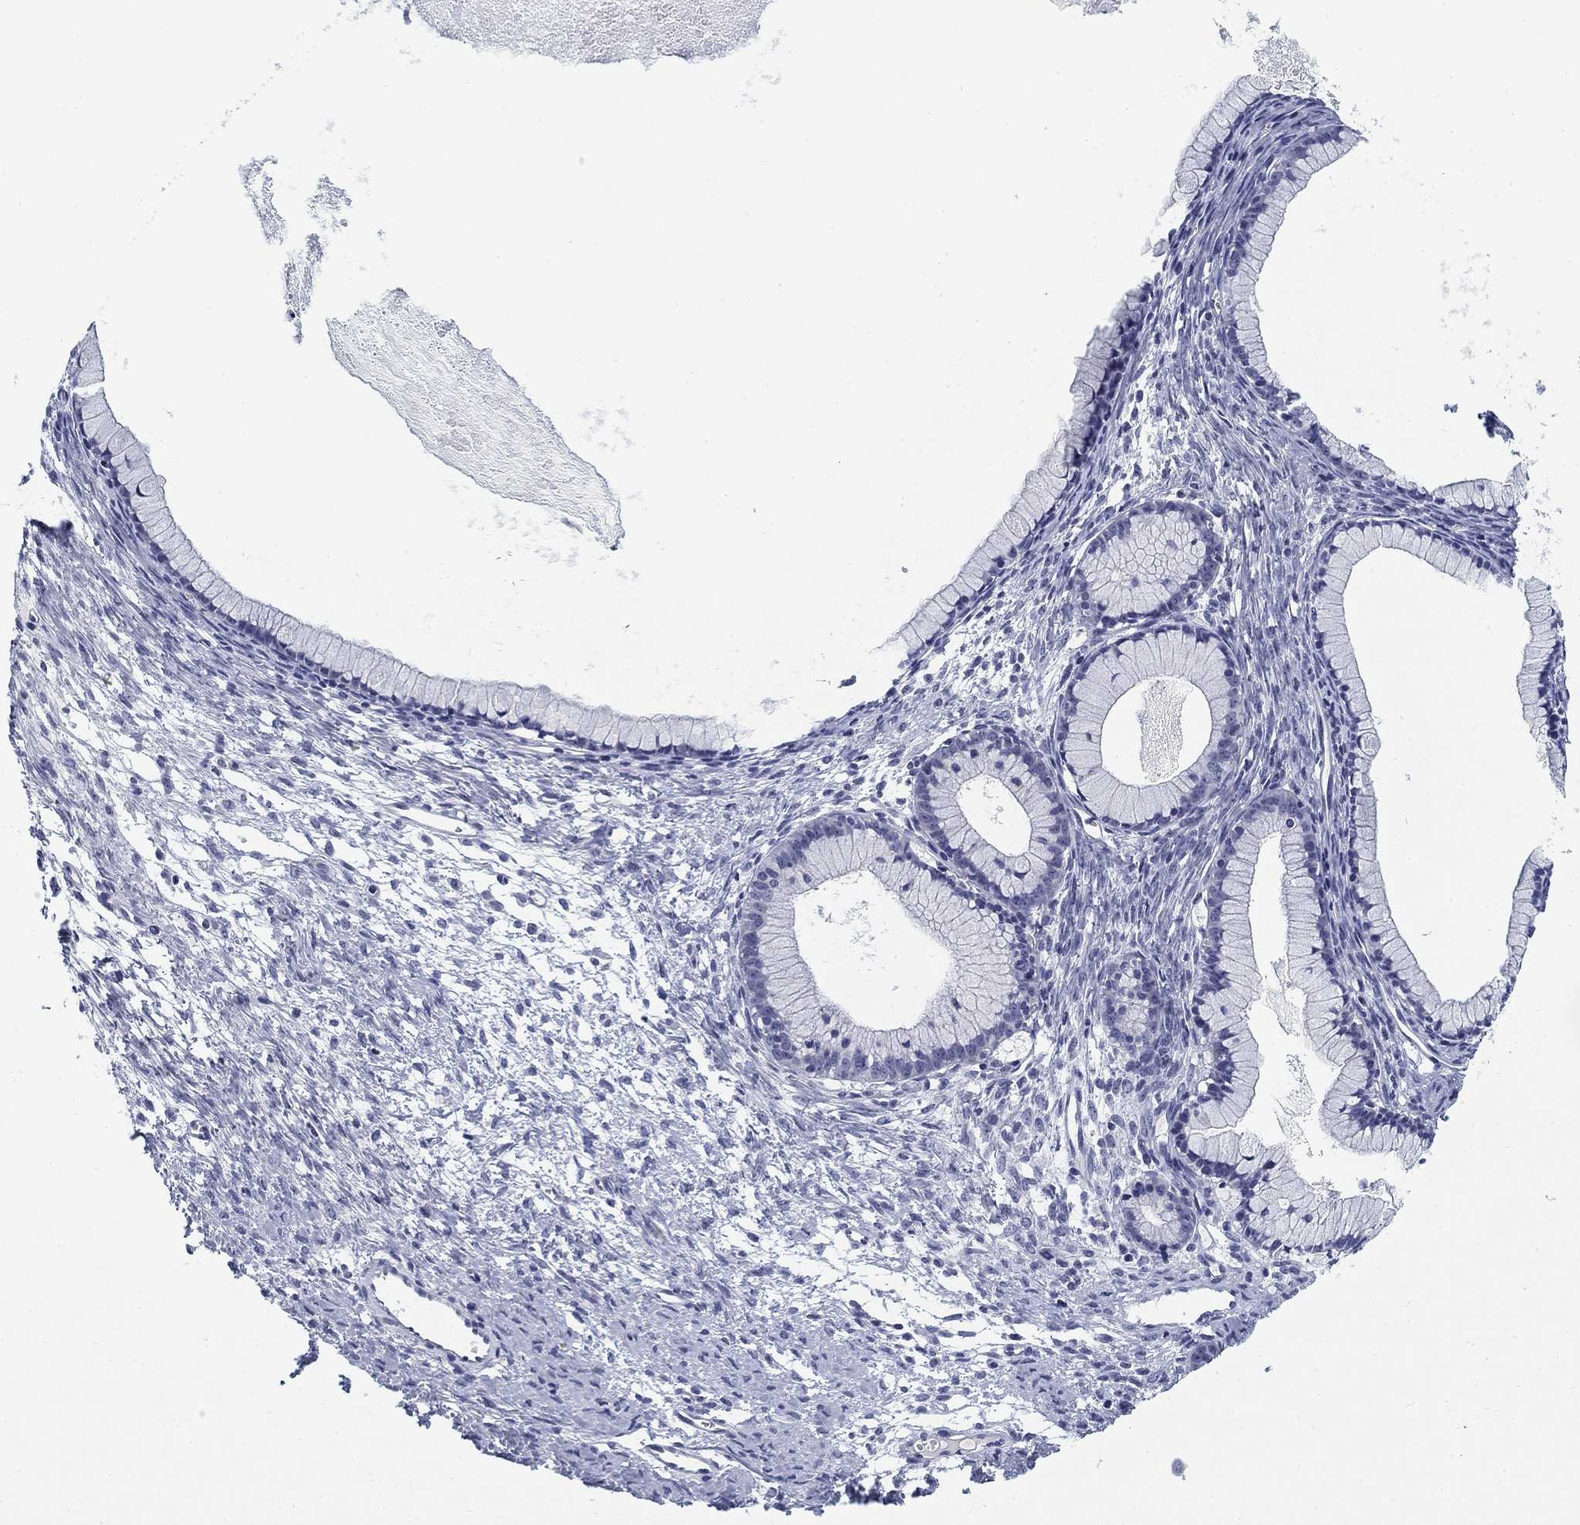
{"staining": {"intensity": "negative", "quantity": "none", "location": "none"}, "tissue": "ovarian cancer", "cell_type": "Tumor cells", "image_type": "cancer", "snomed": [{"axis": "morphology", "description": "Cystadenocarcinoma, mucinous, NOS"}, {"axis": "topography", "description": "Ovary"}], "caption": "Immunohistochemical staining of mucinous cystadenocarcinoma (ovarian) demonstrates no significant positivity in tumor cells.", "gene": "SLC2A5", "patient": {"sex": "female", "age": 41}}